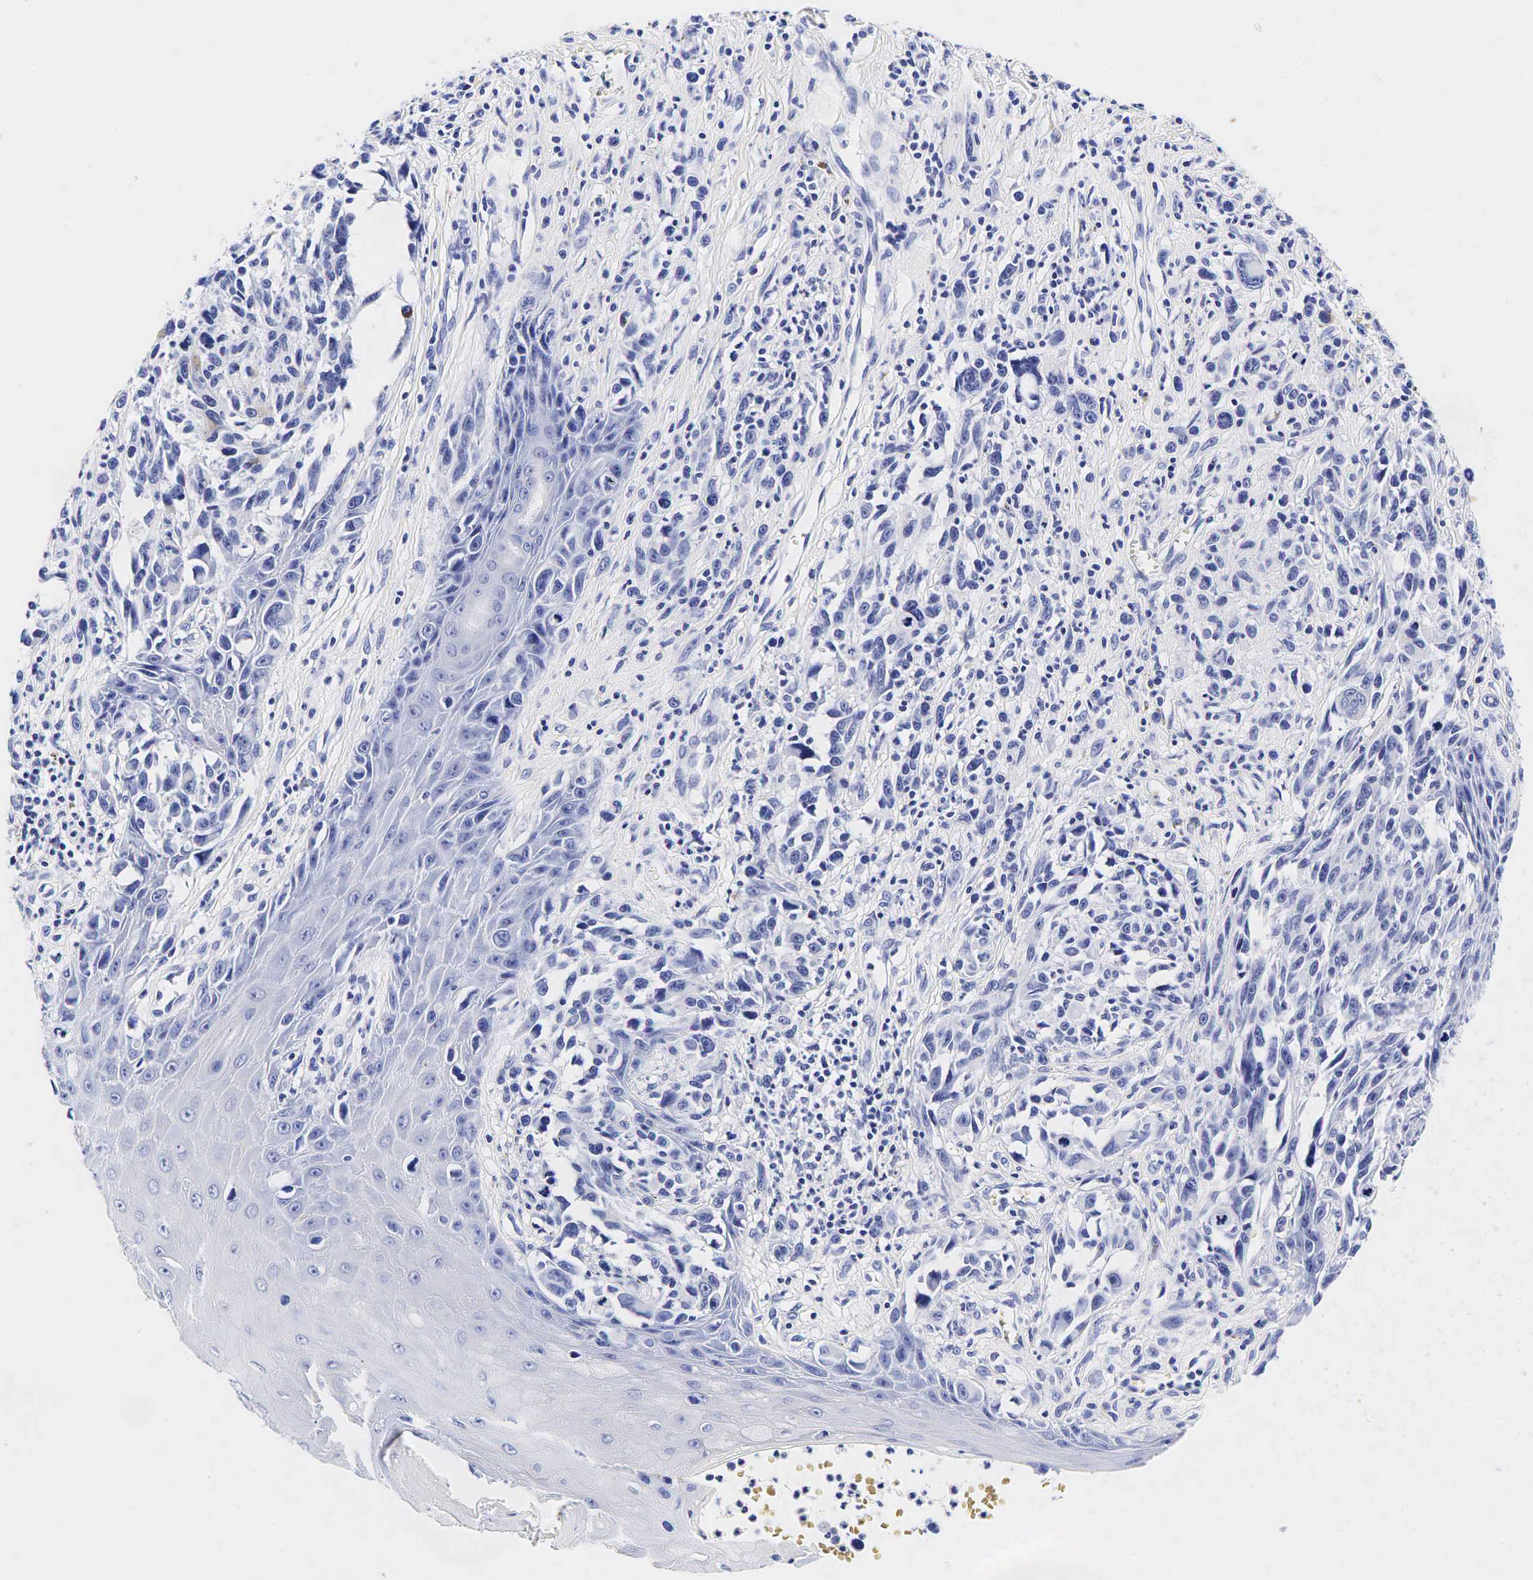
{"staining": {"intensity": "negative", "quantity": "none", "location": "none"}, "tissue": "melanoma", "cell_type": "Tumor cells", "image_type": "cancer", "snomed": [{"axis": "morphology", "description": "Malignant melanoma, NOS"}, {"axis": "topography", "description": "Skin"}], "caption": "High power microscopy photomicrograph of an immunohistochemistry (IHC) histopathology image of melanoma, revealing no significant staining in tumor cells. (DAB IHC with hematoxylin counter stain).", "gene": "GCG", "patient": {"sex": "female", "age": 82}}